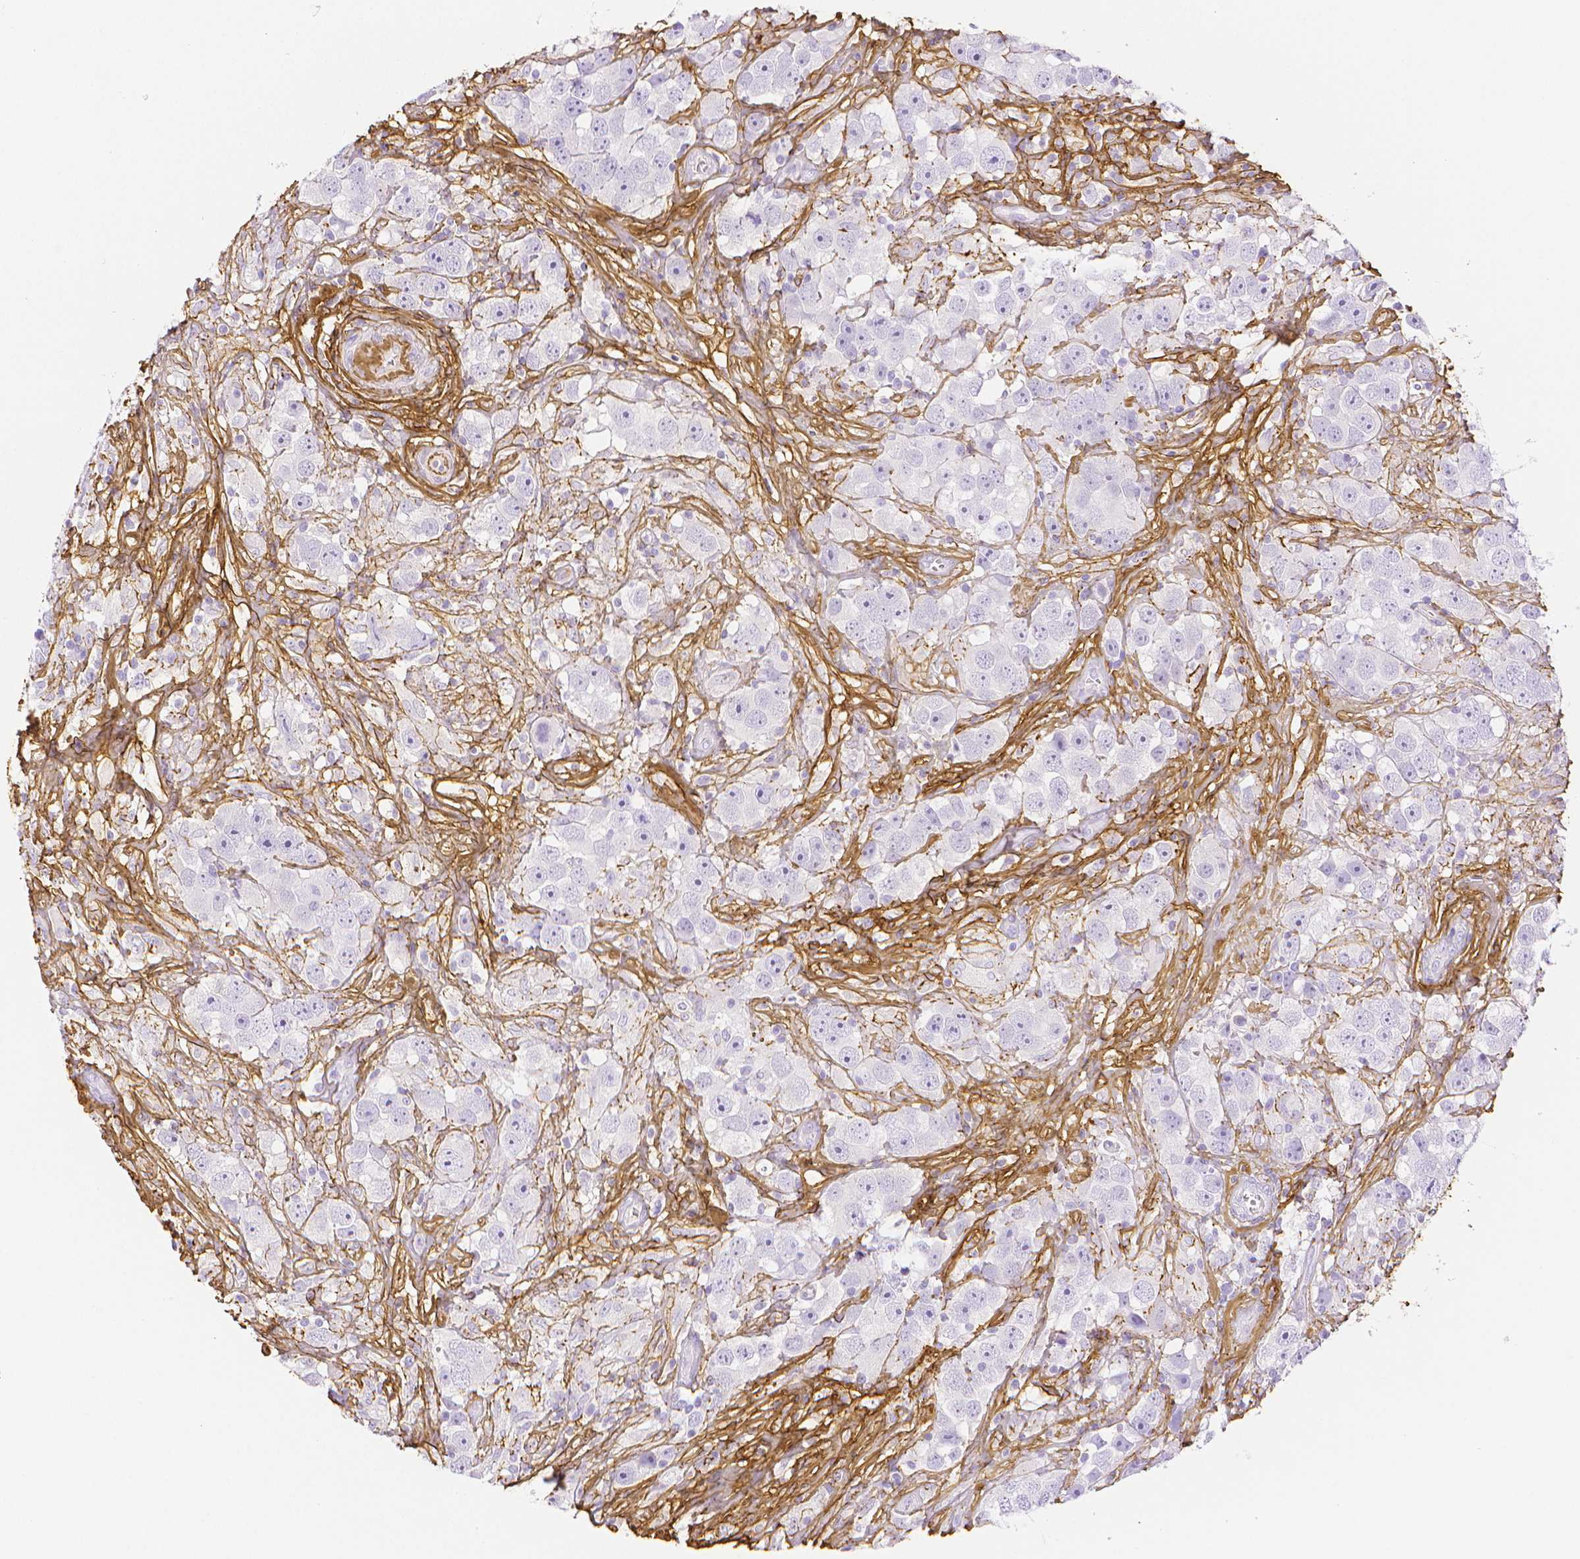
{"staining": {"intensity": "negative", "quantity": "none", "location": "none"}, "tissue": "testis cancer", "cell_type": "Tumor cells", "image_type": "cancer", "snomed": [{"axis": "morphology", "description": "Seminoma, NOS"}, {"axis": "topography", "description": "Testis"}], "caption": "Photomicrograph shows no protein expression in tumor cells of testis cancer (seminoma) tissue. (DAB (3,3'-diaminobenzidine) IHC visualized using brightfield microscopy, high magnification).", "gene": "FBN1", "patient": {"sex": "male", "age": 49}}